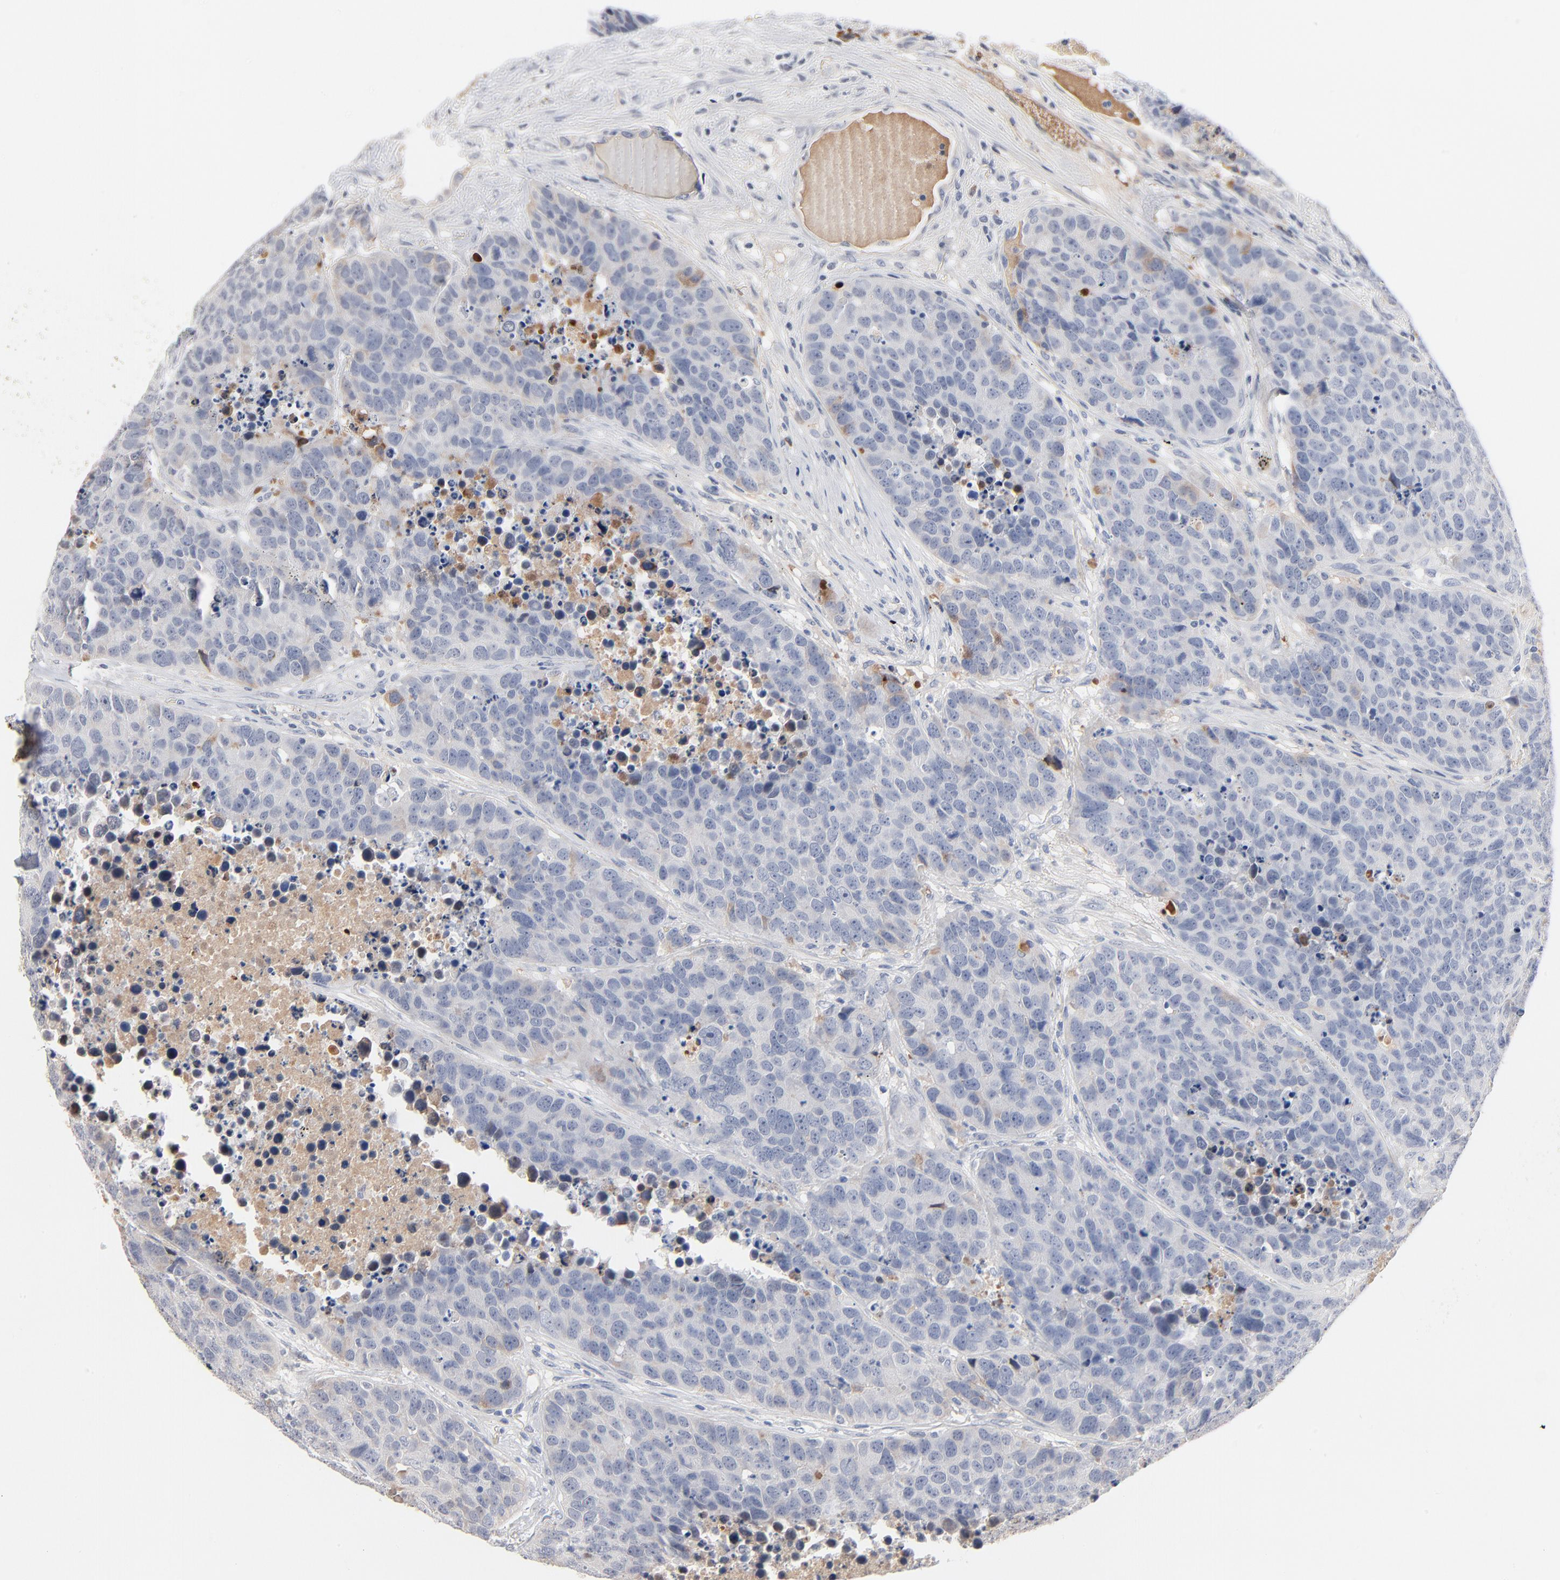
{"staining": {"intensity": "negative", "quantity": "none", "location": "none"}, "tissue": "carcinoid", "cell_type": "Tumor cells", "image_type": "cancer", "snomed": [{"axis": "morphology", "description": "Carcinoid, malignant, NOS"}, {"axis": "topography", "description": "Lung"}], "caption": "This histopathology image is of carcinoid stained with immunohistochemistry to label a protein in brown with the nuclei are counter-stained blue. There is no positivity in tumor cells.", "gene": "SERPINA4", "patient": {"sex": "male", "age": 60}}